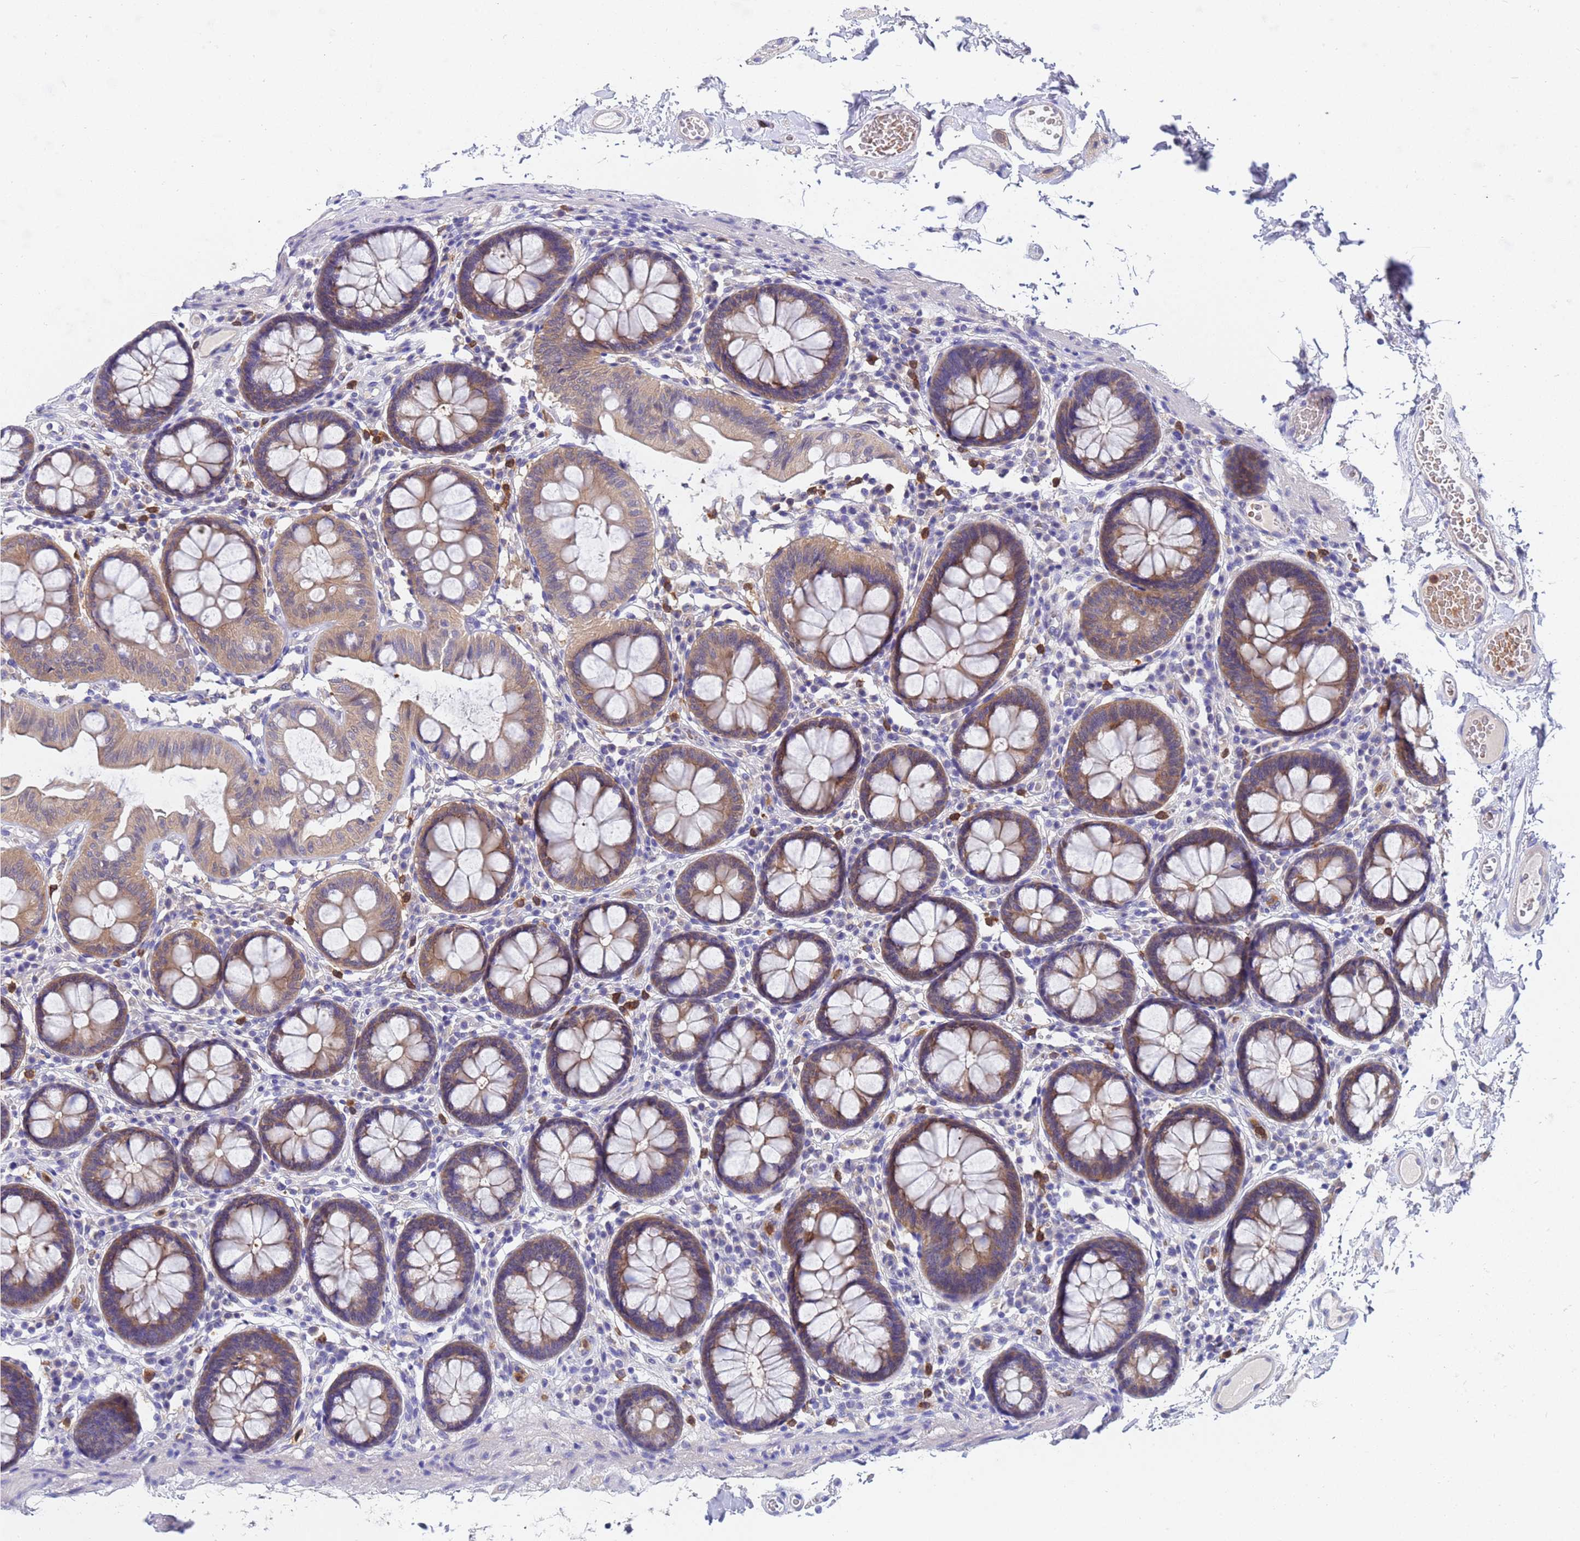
{"staining": {"intensity": "weak", "quantity": ">75%", "location": "cytoplasmic/membranous"}, "tissue": "colon", "cell_type": "Endothelial cells", "image_type": "normal", "snomed": [{"axis": "morphology", "description": "Normal tissue, NOS"}, {"axis": "topography", "description": "Colon"}], "caption": "Immunohistochemical staining of normal human colon displays low levels of weak cytoplasmic/membranous expression in about >75% of endothelial cells. Immunohistochemistry (ihc) stains the protein in brown and the nuclei are stained blue.", "gene": "TTLL11", "patient": {"sex": "male", "age": 84}}